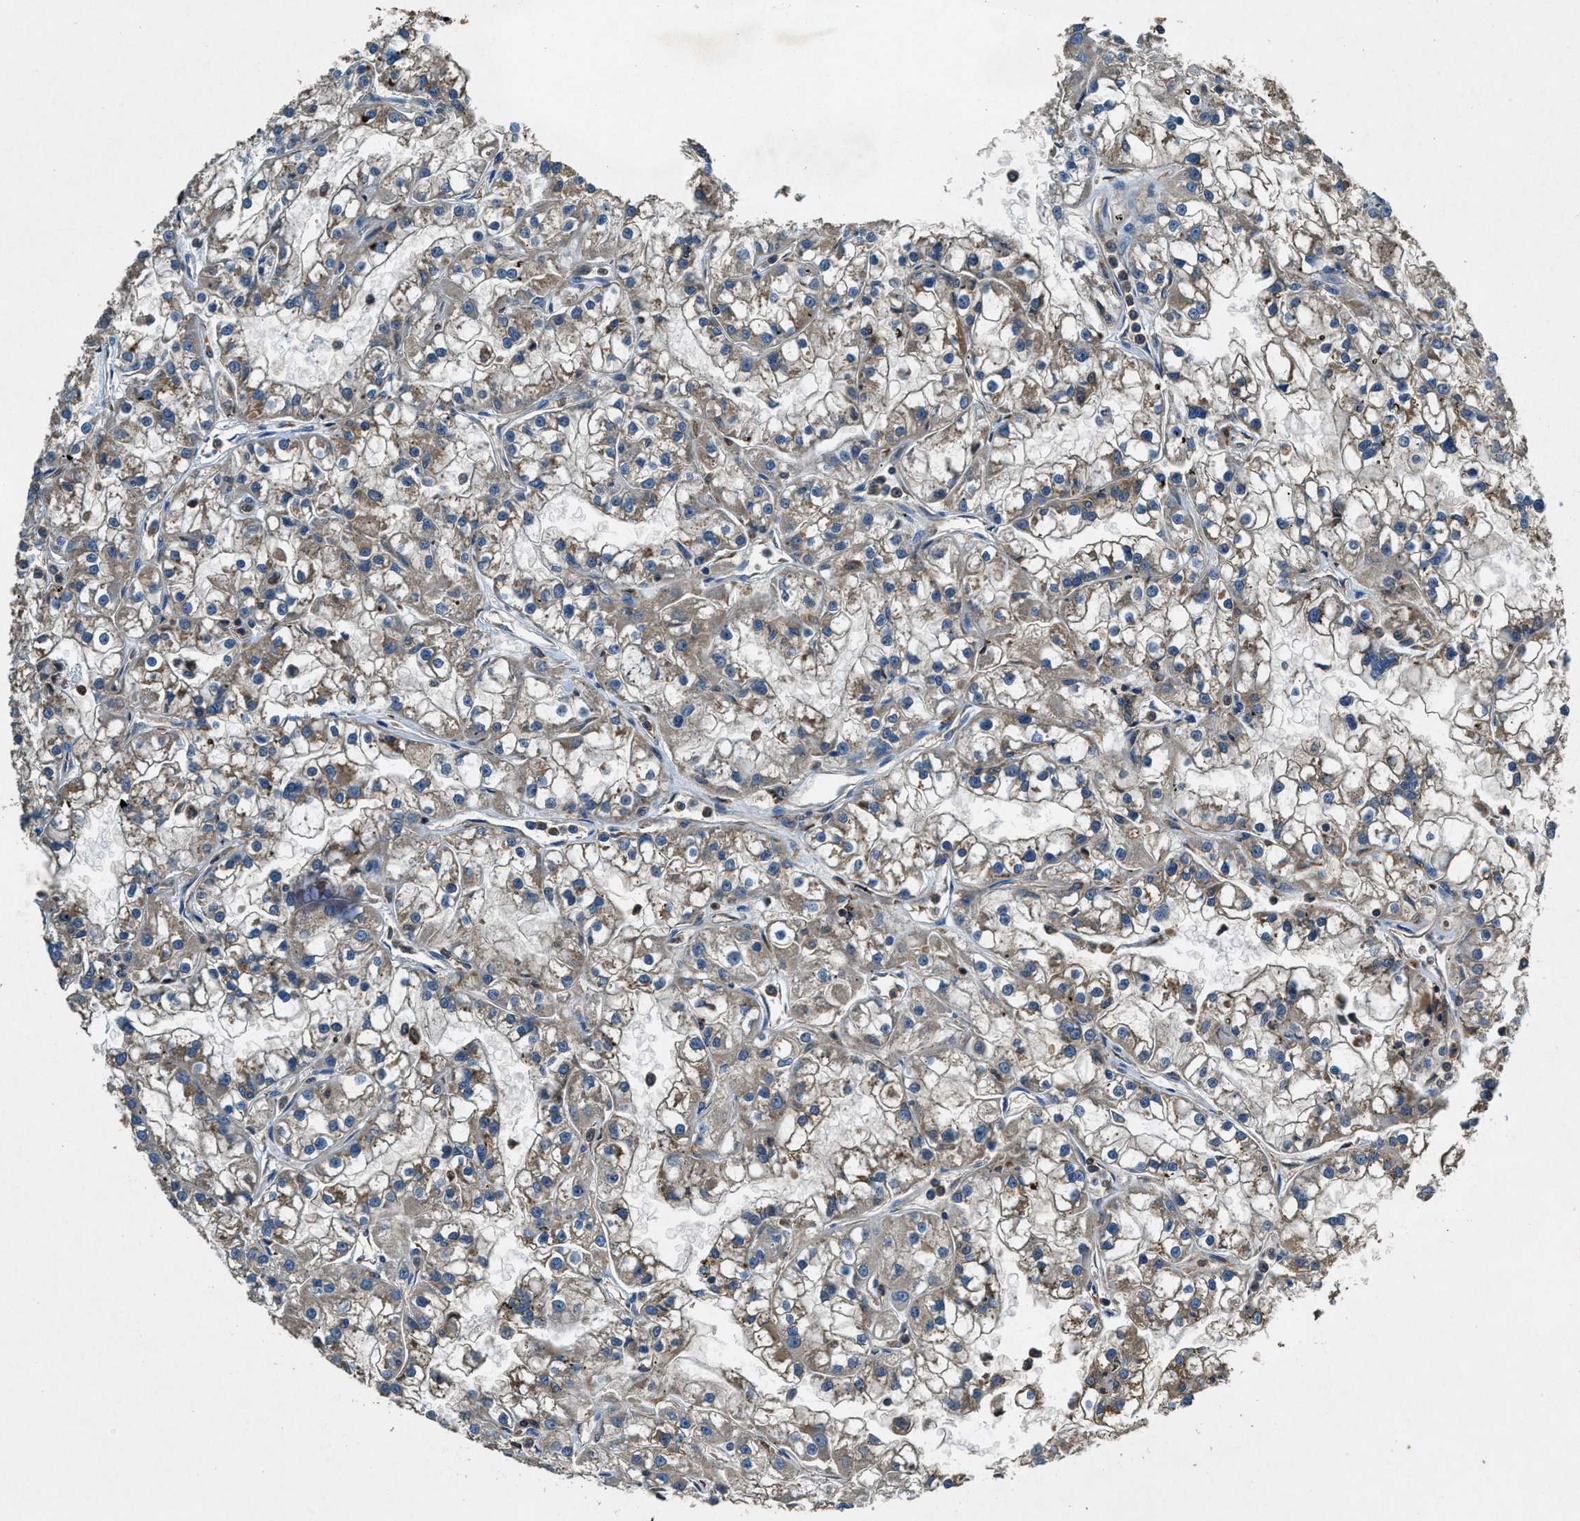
{"staining": {"intensity": "weak", "quantity": "<25%", "location": "cytoplasmic/membranous"}, "tissue": "renal cancer", "cell_type": "Tumor cells", "image_type": "cancer", "snomed": [{"axis": "morphology", "description": "Adenocarcinoma, NOS"}, {"axis": "topography", "description": "Kidney"}], "caption": "Immunohistochemistry image of human adenocarcinoma (renal) stained for a protein (brown), which displays no staining in tumor cells.", "gene": "BLOC1S1", "patient": {"sex": "female", "age": 52}}